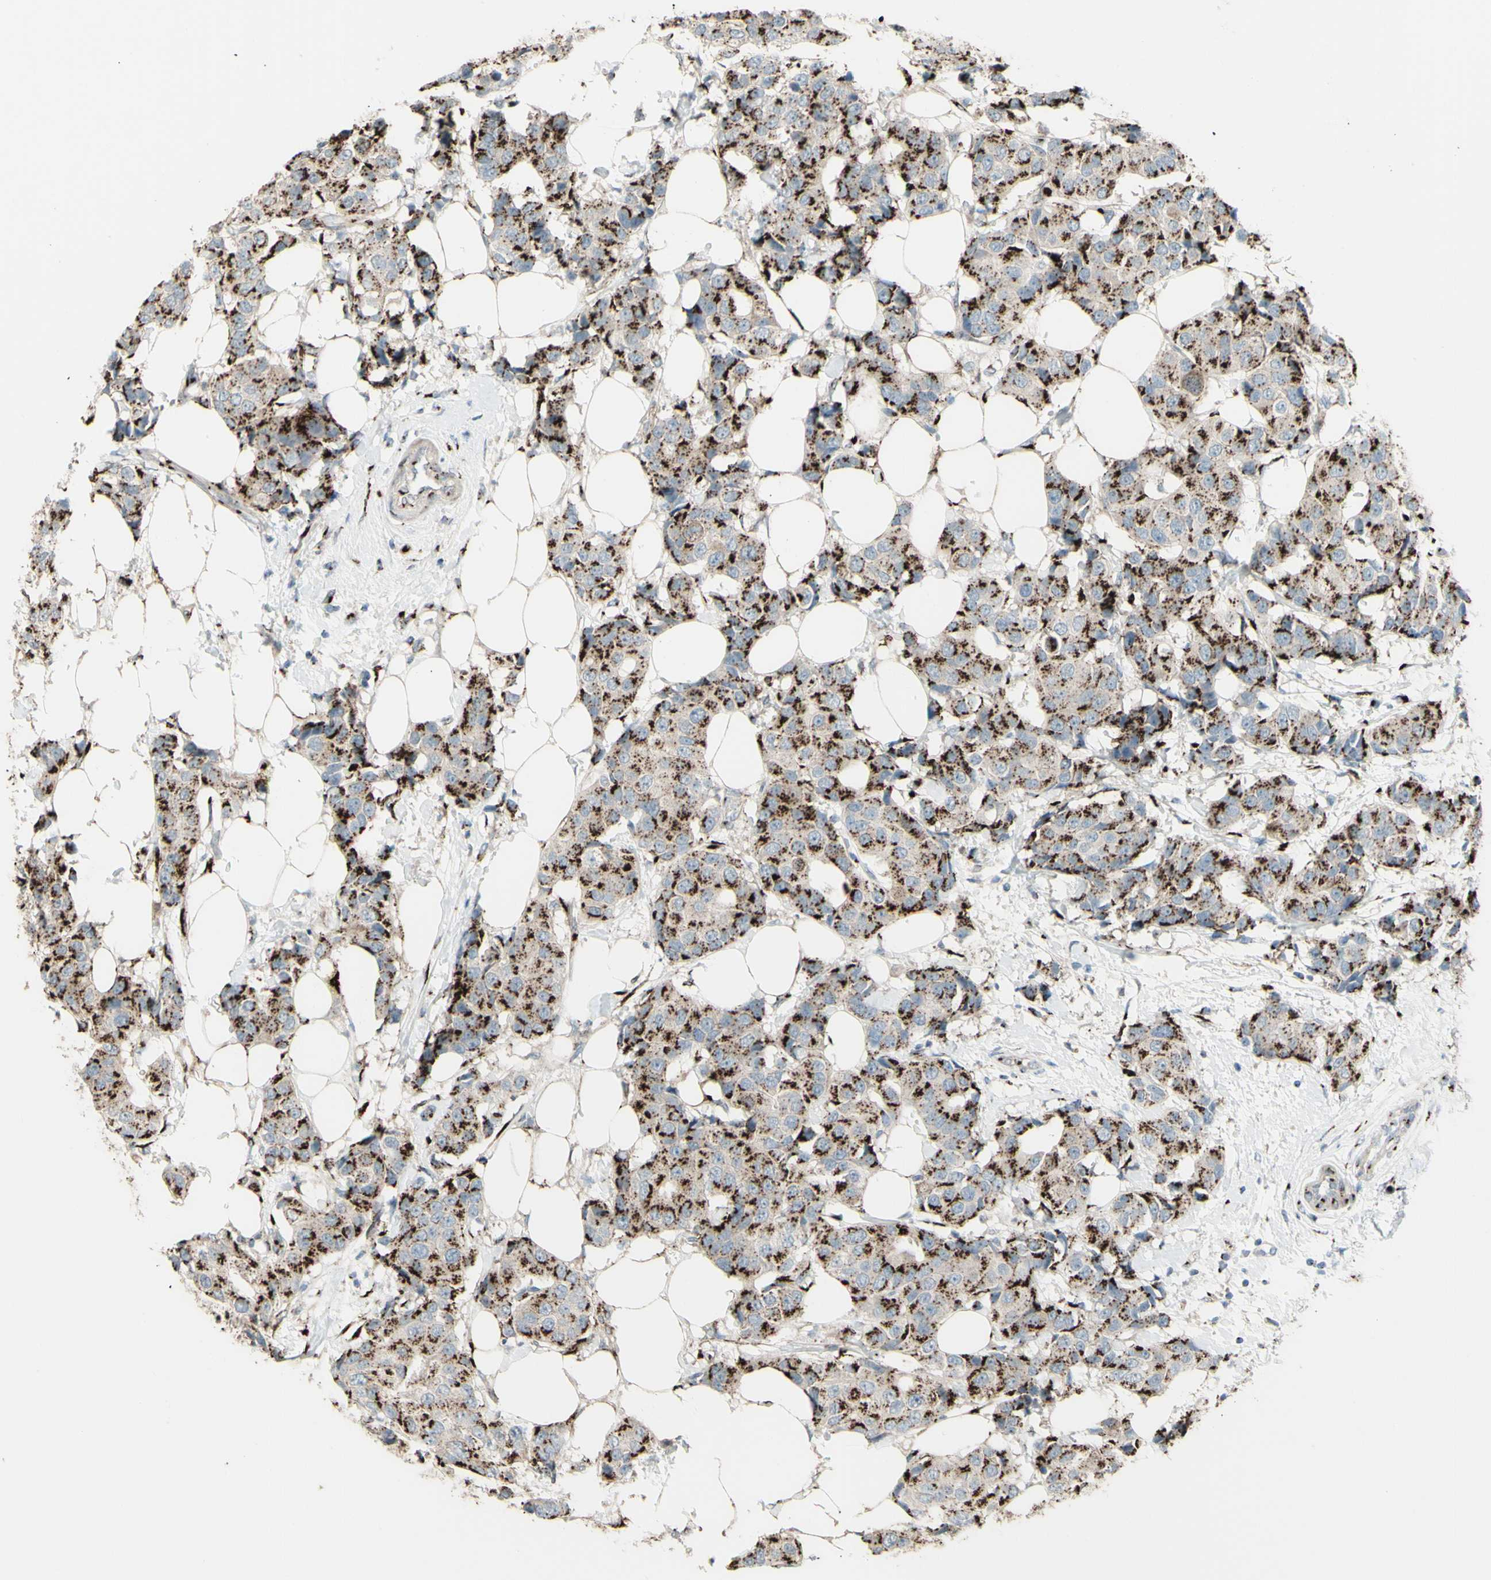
{"staining": {"intensity": "moderate", "quantity": ">75%", "location": "cytoplasmic/membranous"}, "tissue": "breast cancer", "cell_type": "Tumor cells", "image_type": "cancer", "snomed": [{"axis": "morphology", "description": "Normal tissue, NOS"}, {"axis": "morphology", "description": "Duct carcinoma"}, {"axis": "topography", "description": "Breast"}], "caption": "Breast cancer (intraductal carcinoma) stained for a protein displays moderate cytoplasmic/membranous positivity in tumor cells.", "gene": "BPNT2", "patient": {"sex": "female", "age": 39}}